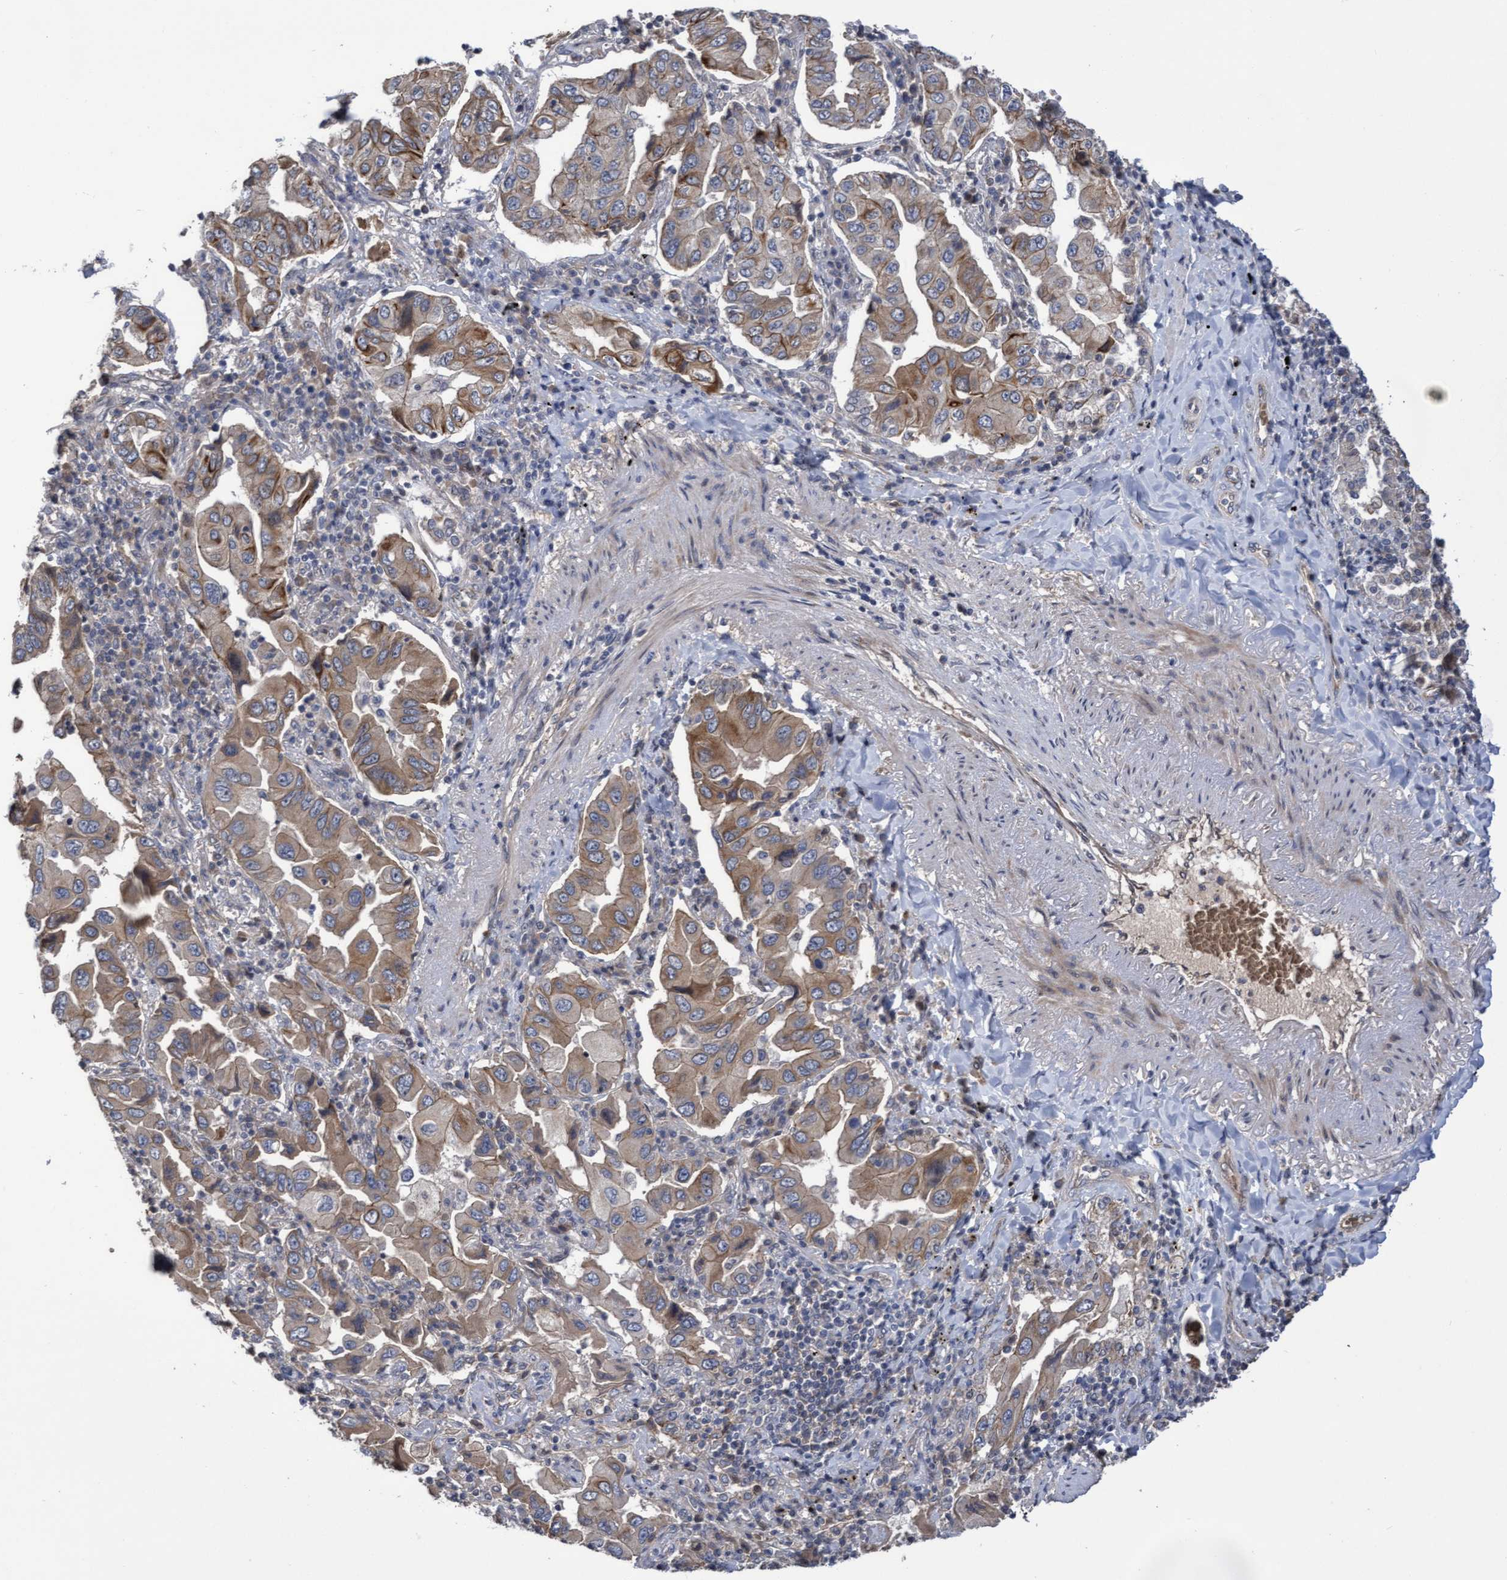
{"staining": {"intensity": "moderate", "quantity": "25%-75%", "location": "cytoplasmic/membranous"}, "tissue": "lung cancer", "cell_type": "Tumor cells", "image_type": "cancer", "snomed": [{"axis": "morphology", "description": "Adenocarcinoma, NOS"}, {"axis": "topography", "description": "Lung"}], "caption": "This histopathology image reveals IHC staining of lung cancer (adenocarcinoma), with medium moderate cytoplasmic/membranous expression in approximately 25%-75% of tumor cells.", "gene": "COBL", "patient": {"sex": "female", "age": 65}}